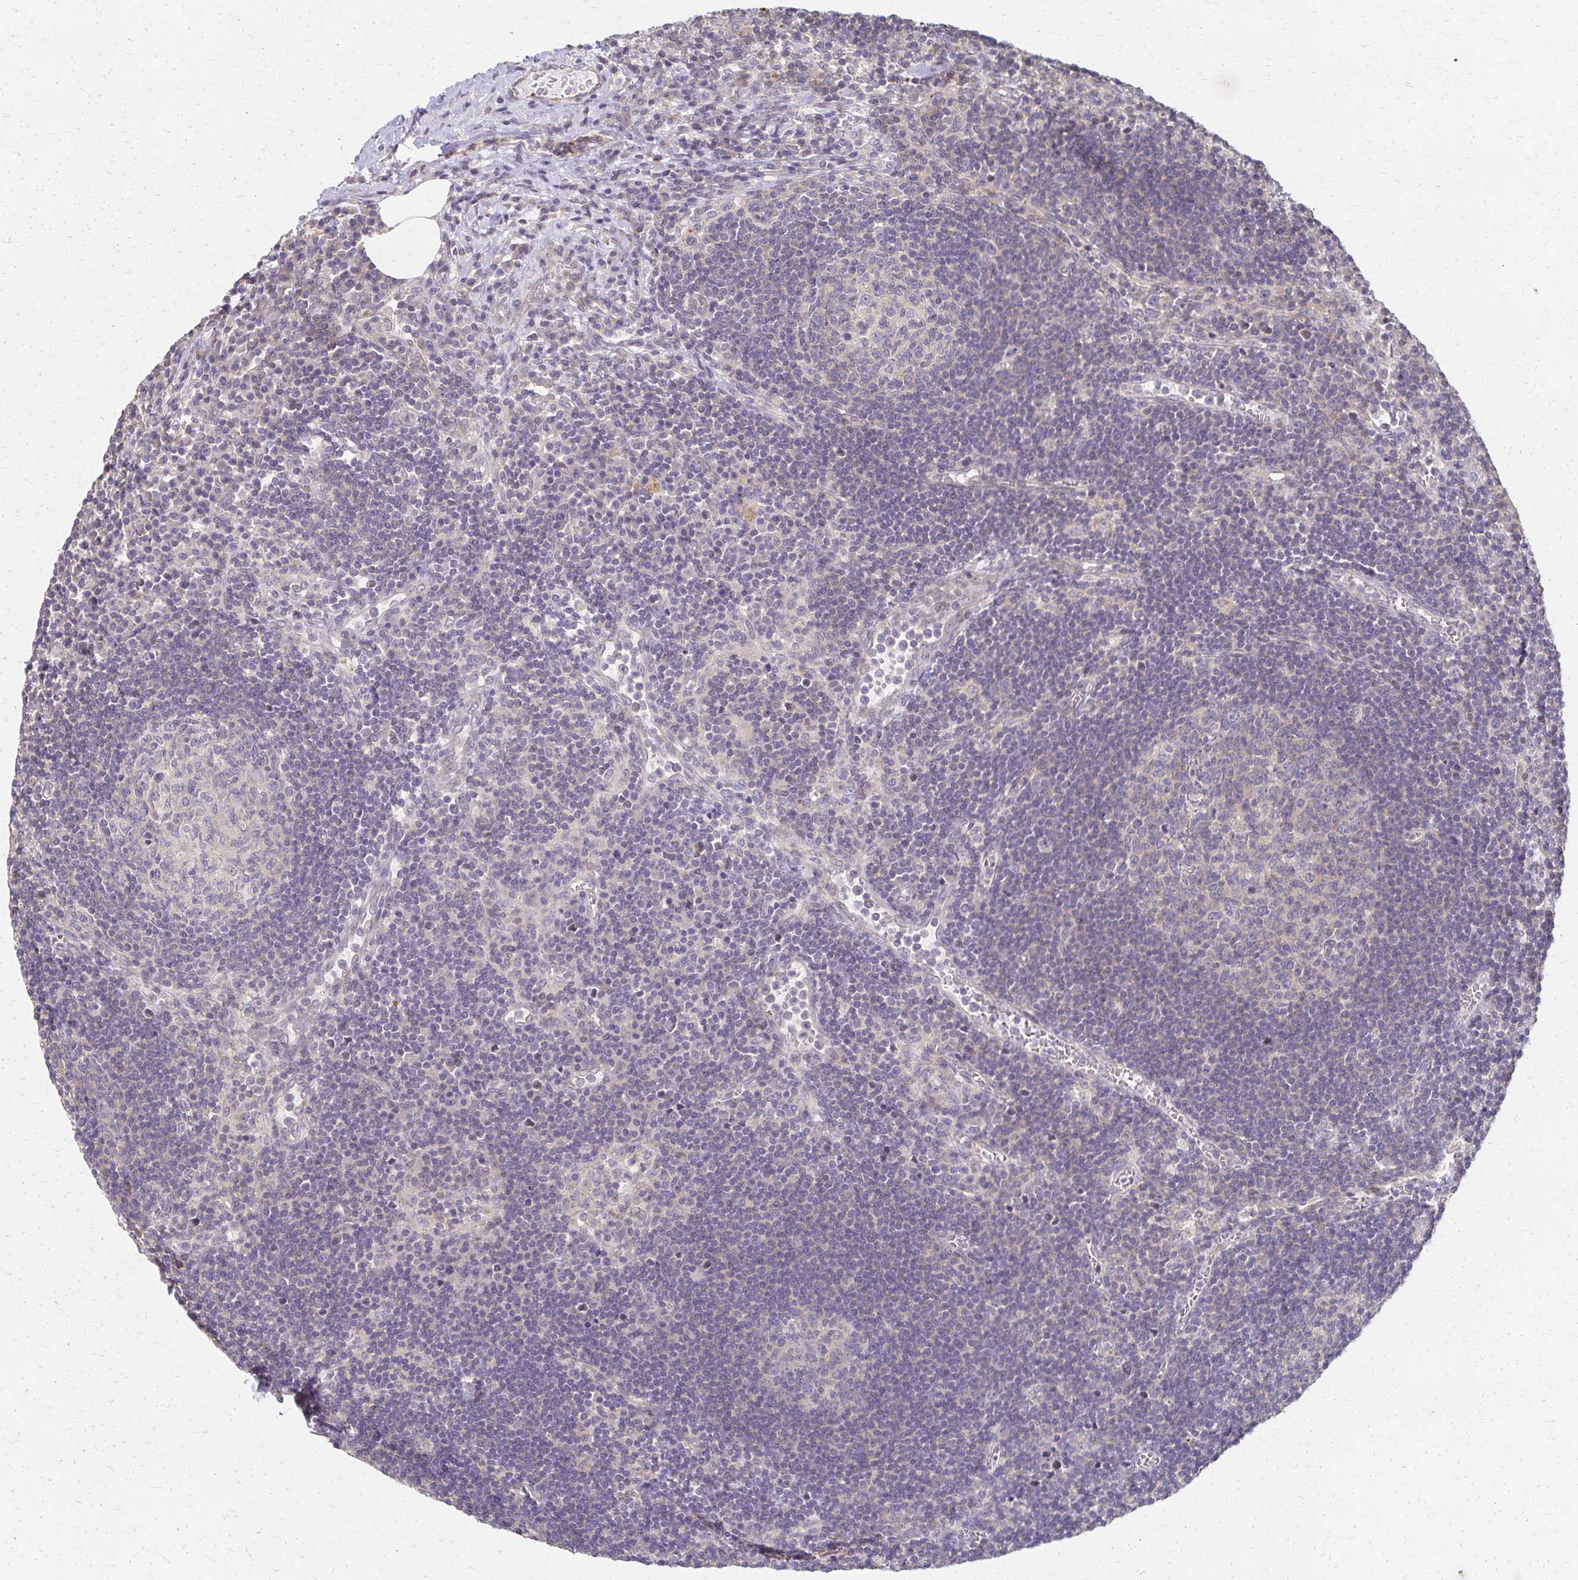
{"staining": {"intensity": "negative", "quantity": "none", "location": "none"}, "tissue": "lymph node", "cell_type": "Germinal center cells", "image_type": "normal", "snomed": [{"axis": "morphology", "description": "Normal tissue, NOS"}, {"axis": "topography", "description": "Lymph node"}], "caption": "Histopathology image shows no protein positivity in germinal center cells of normal lymph node.", "gene": "EOLA1", "patient": {"sex": "male", "age": 67}}